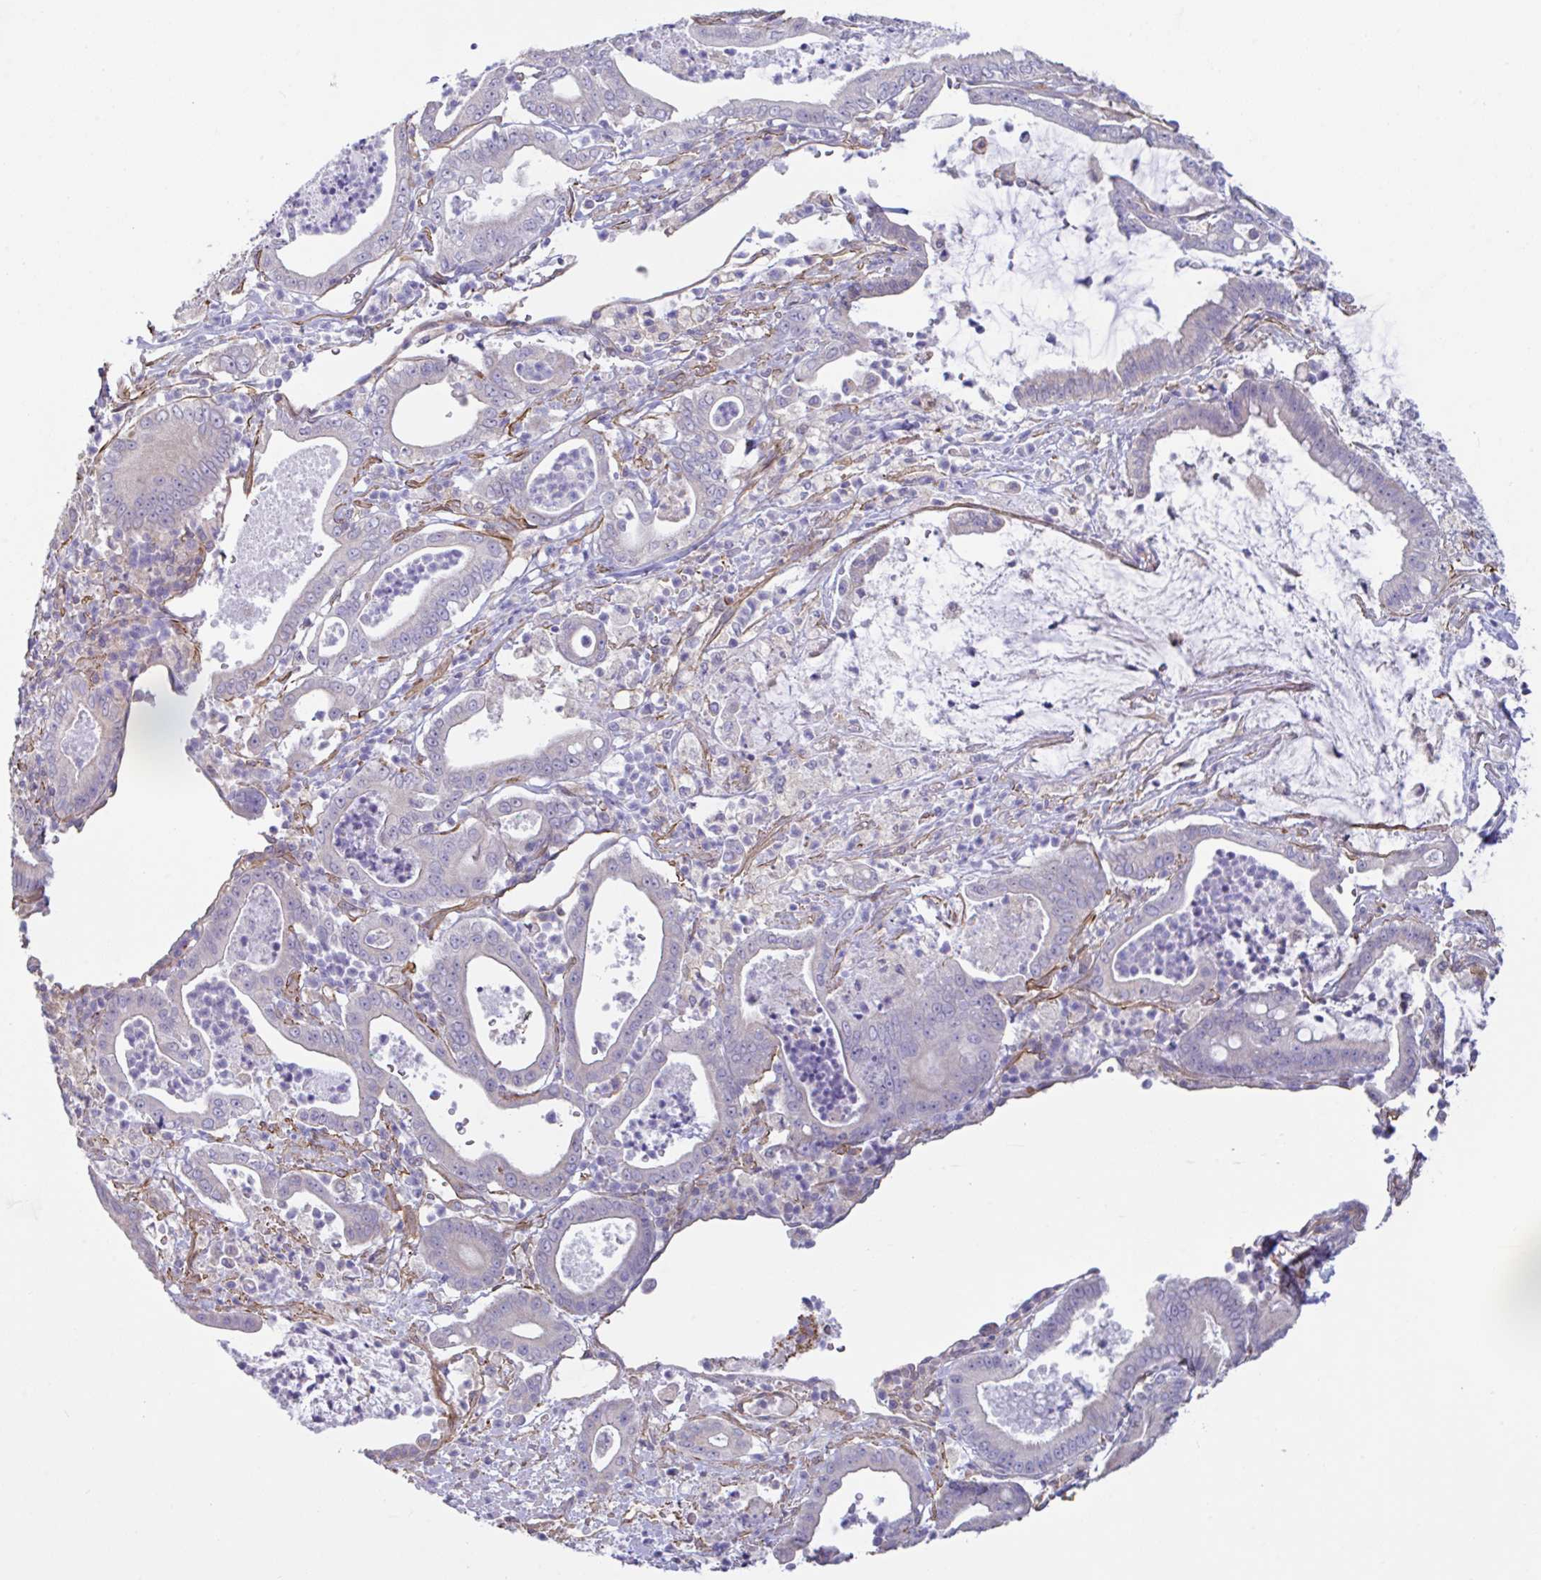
{"staining": {"intensity": "negative", "quantity": "none", "location": "none"}, "tissue": "pancreatic cancer", "cell_type": "Tumor cells", "image_type": "cancer", "snomed": [{"axis": "morphology", "description": "Adenocarcinoma, NOS"}, {"axis": "topography", "description": "Pancreas"}], "caption": "An IHC photomicrograph of pancreatic cancer (adenocarcinoma) is shown. There is no staining in tumor cells of pancreatic cancer (adenocarcinoma).", "gene": "PLCD4", "patient": {"sex": "male", "age": 71}}